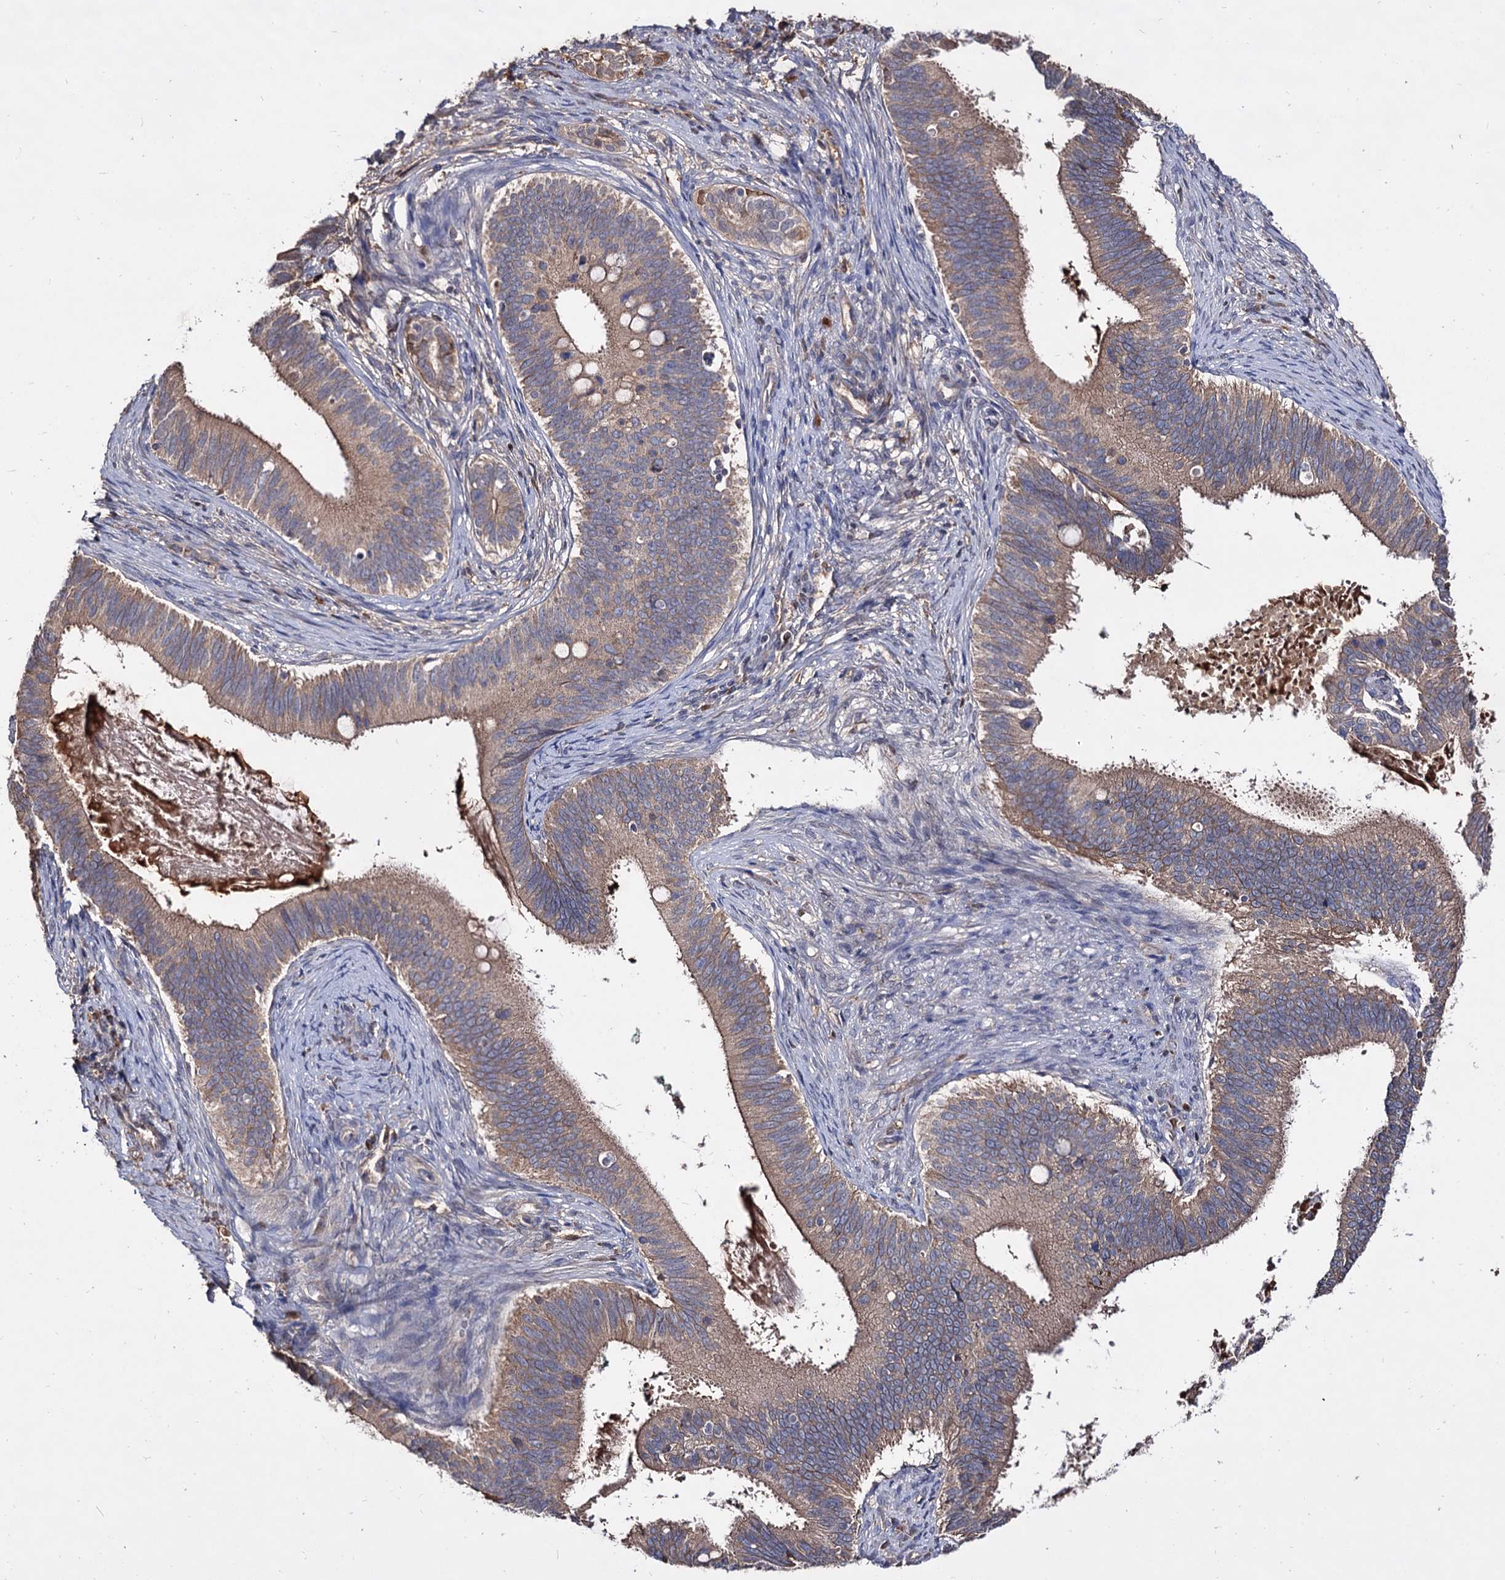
{"staining": {"intensity": "moderate", "quantity": ">75%", "location": "cytoplasmic/membranous"}, "tissue": "cervical cancer", "cell_type": "Tumor cells", "image_type": "cancer", "snomed": [{"axis": "morphology", "description": "Adenocarcinoma, NOS"}, {"axis": "topography", "description": "Cervix"}], "caption": "A histopathology image showing moderate cytoplasmic/membranous staining in about >75% of tumor cells in adenocarcinoma (cervical), as visualized by brown immunohistochemical staining.", "gene": "ARFIP2", "patient": {"sex": "female", "age": 42}}